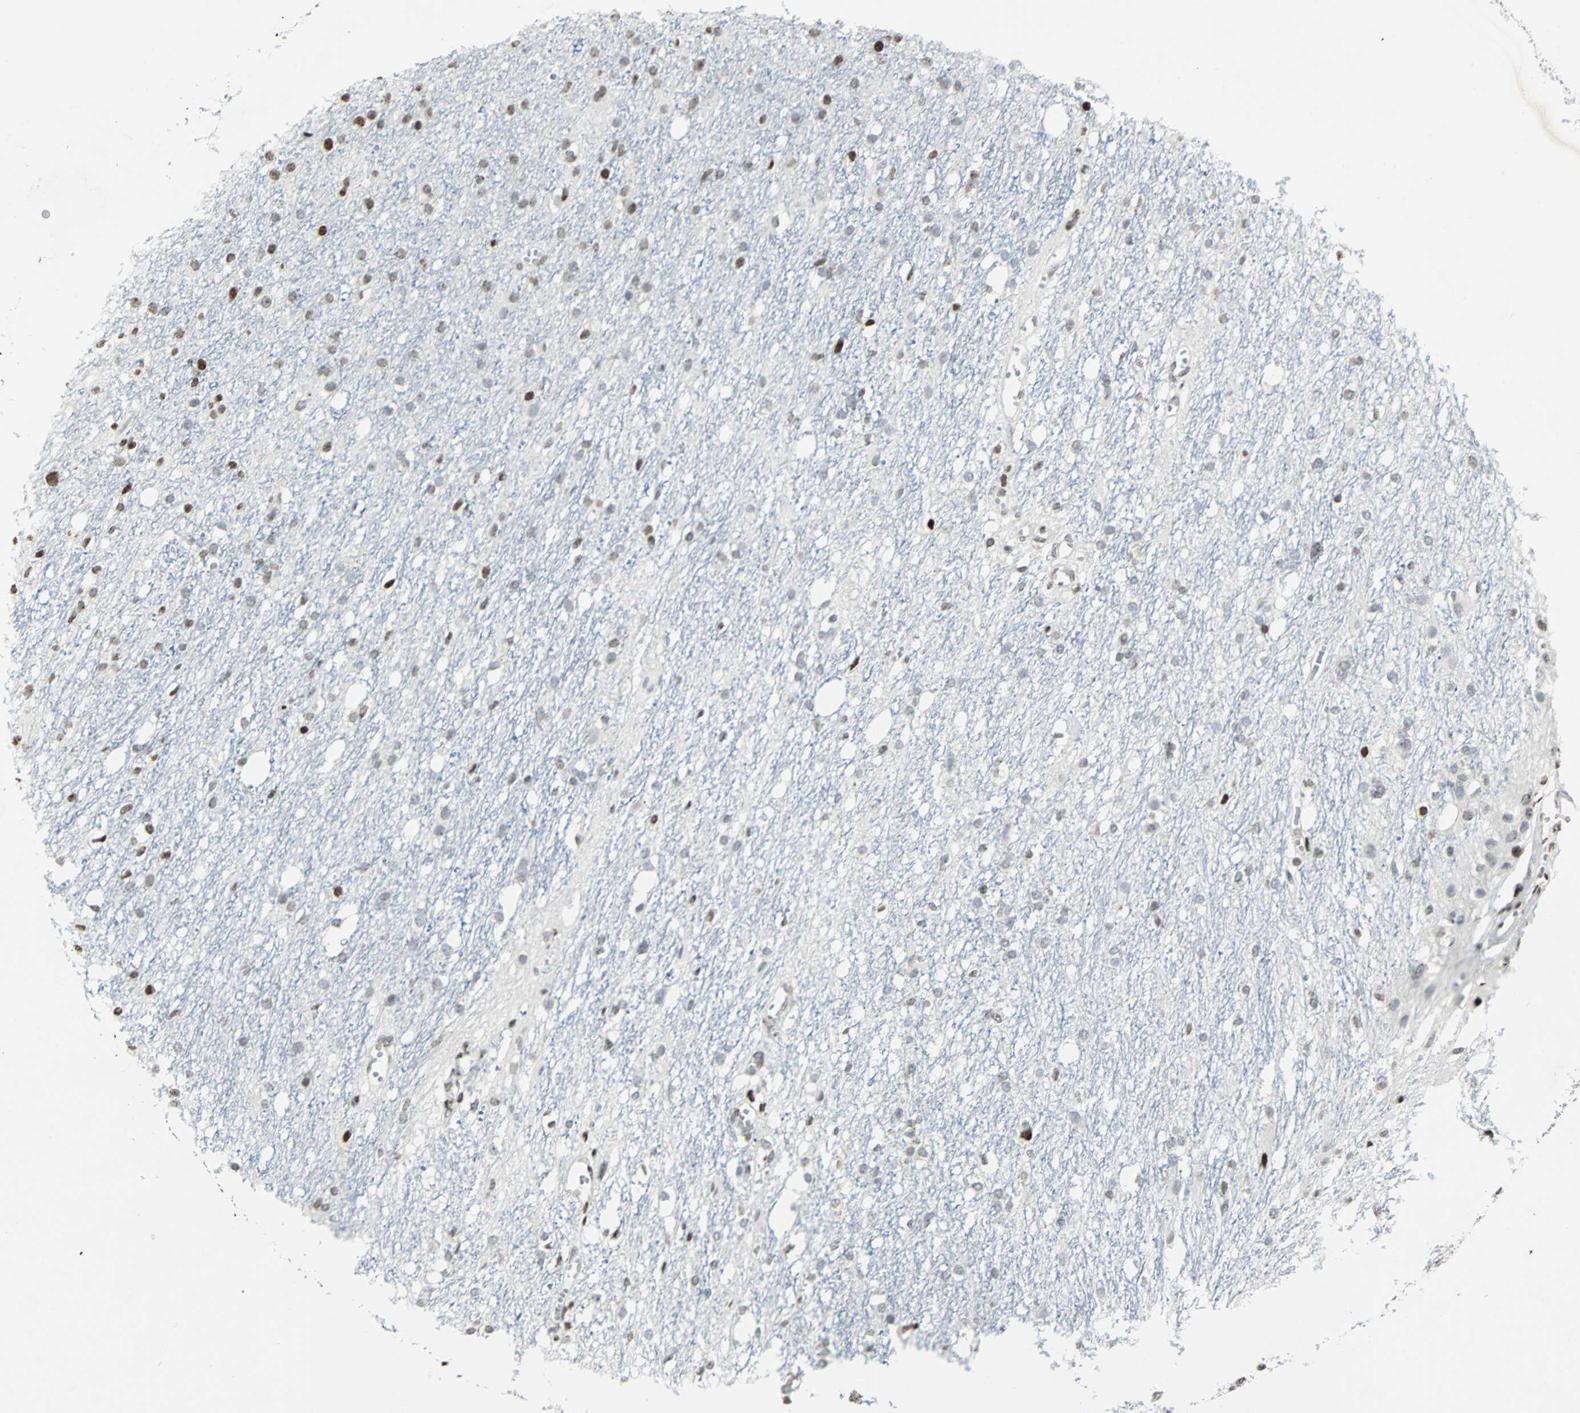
{"staining": {"intensity": "strong", "quantity": "<25%", "location": "nuclear"}, "tissue": "glioma", "cell_type": "Tumor cells", "image_type": "cancer", "snomed": [{"axis": "morphology", "description": "Glioma, malignant, High grade"}, {"axis": "topography", "description": "Brain"}], "caption": "Immunohistochemical staining of human glioma displays medium levels of strong nuclear protein expression in approximately <25% of tumor cells. (DAB IHC, brown staining for protein, blue staining for nuclei).", "gene": "PAXIP1", "patient": {"sex": "female", "age": 59}}